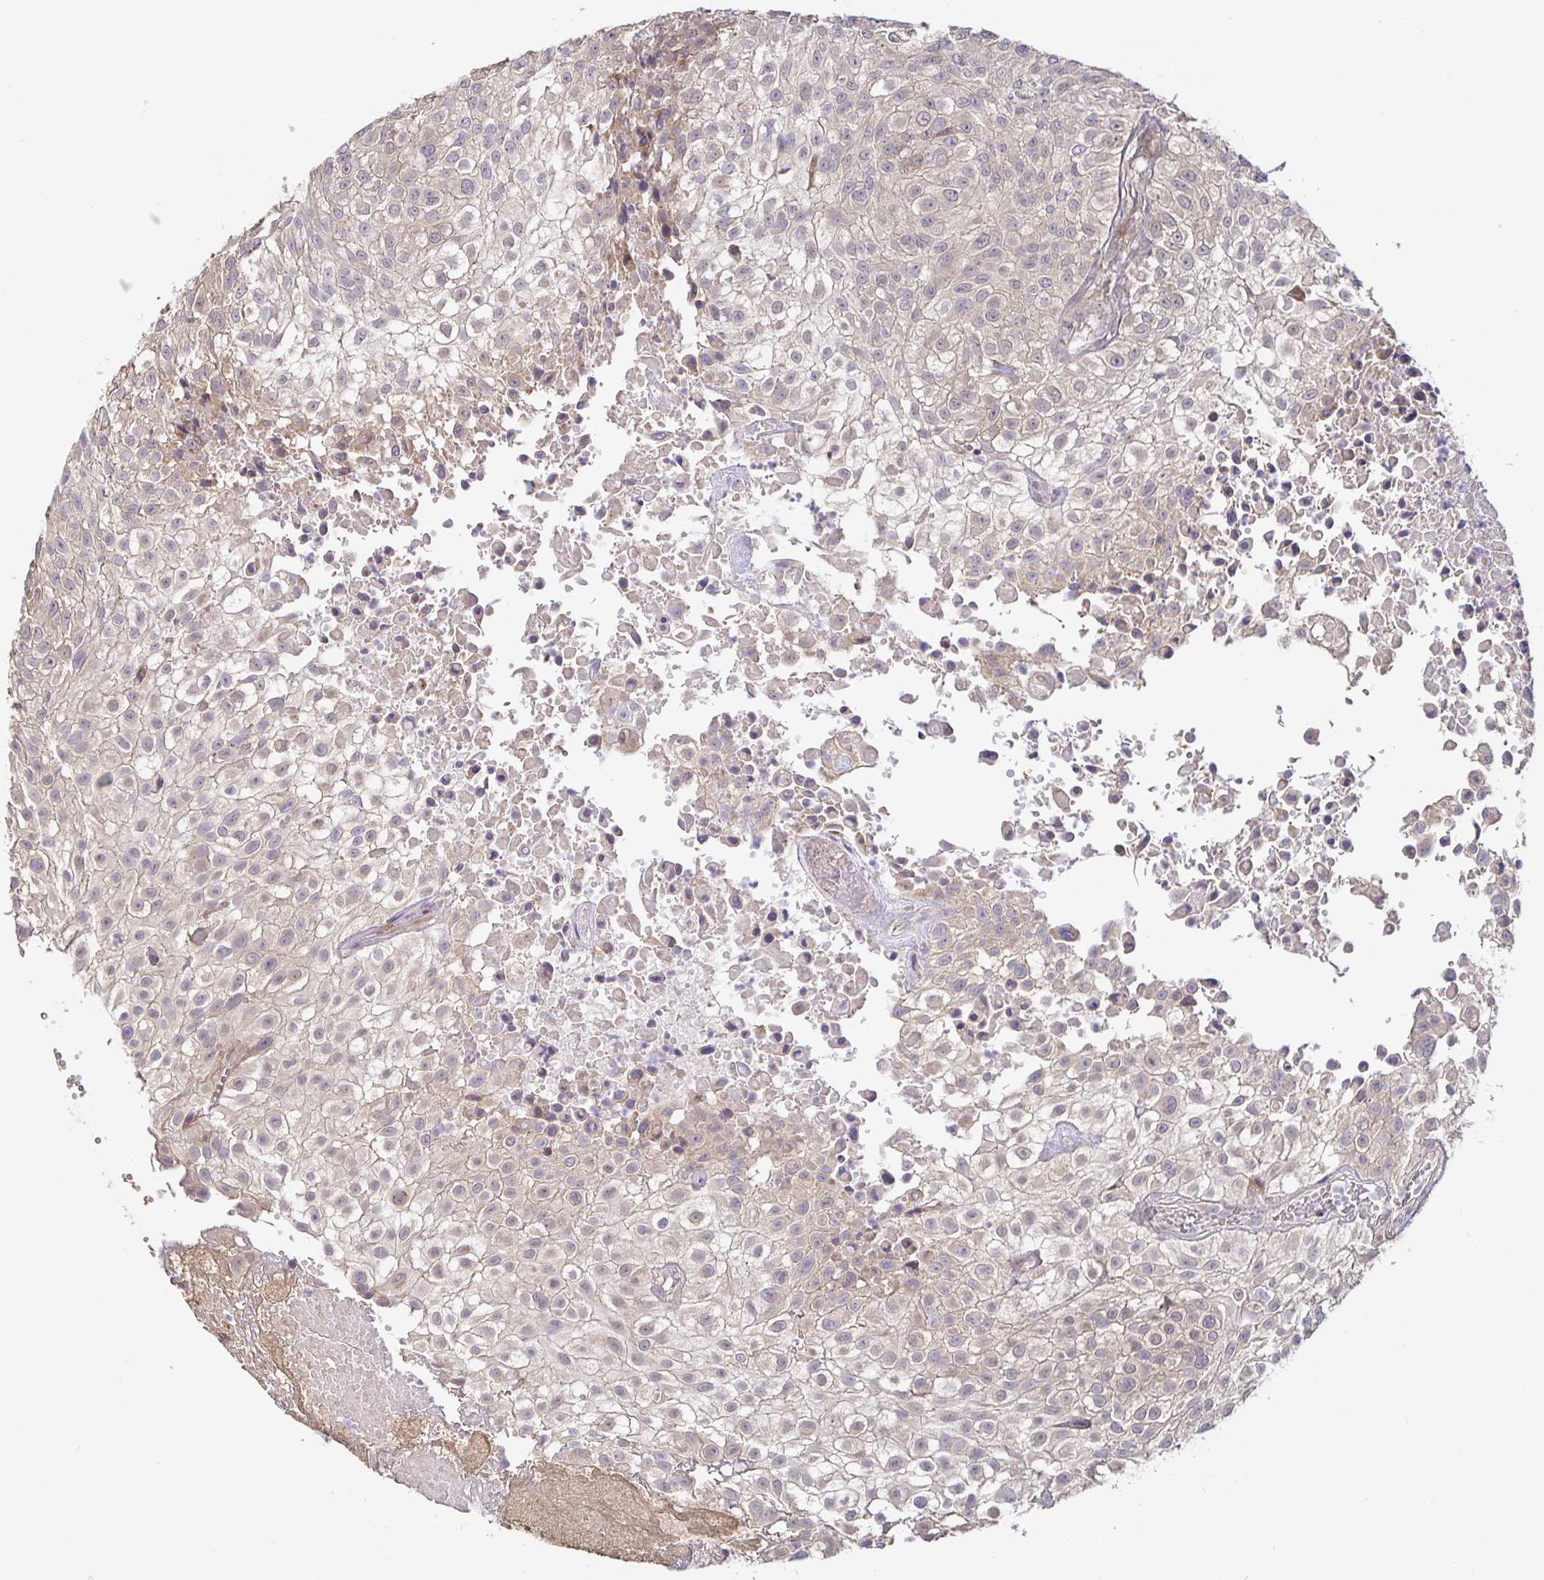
{"staining": {"intensity": "negative", "quantity": "none", "location": "none"}, "tissue": "urothelial cancer", "cell_type": "Tumor cells", "image_type": "cancer", "snomed": [{"axis": "morphology", "description": "Urothelial carcinoma, High grade"}, {"axis": "topography", "description": "Urinary bladder"}], "caption": "IHC image of urothelial cancer stained for a protein (brown), which exhibits no staining in tumor cells.", "gene": "ZDHHC11", "patient": {"sex": "male", "age": 56}}